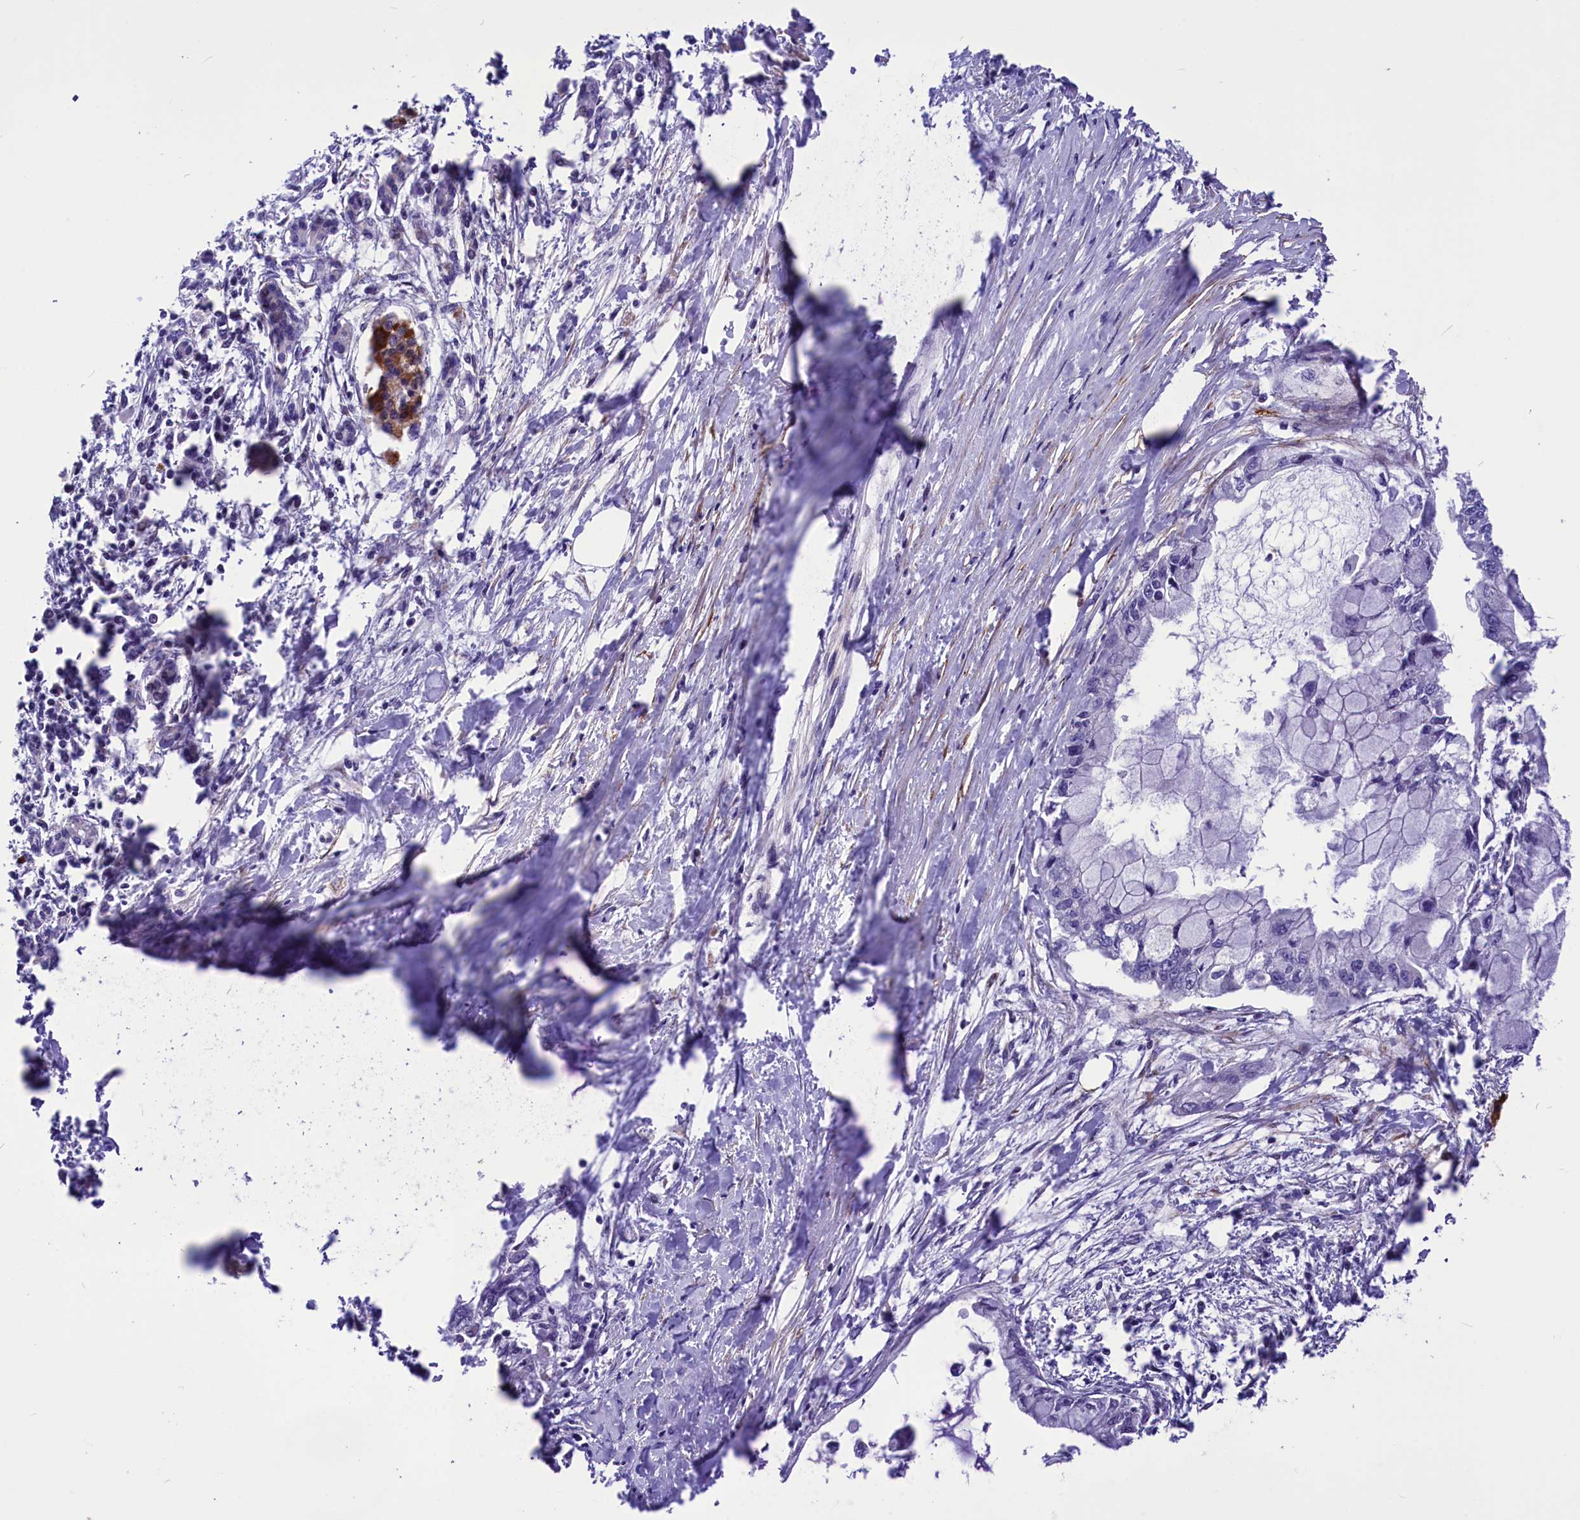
{"staining": {"intensity": "negative", "quantity": "none", "location": "none"}, "tissue": "pancreatic cancer", "cell_type": "Tumor cells", "image_type": "cancer", "snomed": [{"axis": "morphology", "description": "Adenocarcinoma, NOS"}, {"axis": "topography", "description": "Pancreas"}], "caption": "This micrograph is of adenocarcinoma (pancreatic) stained with immunohistochemistry to label a protein in brown with the nuclei are counter-stained blue. There is no expression in tumor cells. The staining was performed using DAB (3,3'-diaminobenzidine) to visualize the protein expression in brown, while the nuclei were stained in blue with hematoxylin (Magnification: 20x).", "gene": "MIEF2", "patient": {"sex": "male", "age": 48}}